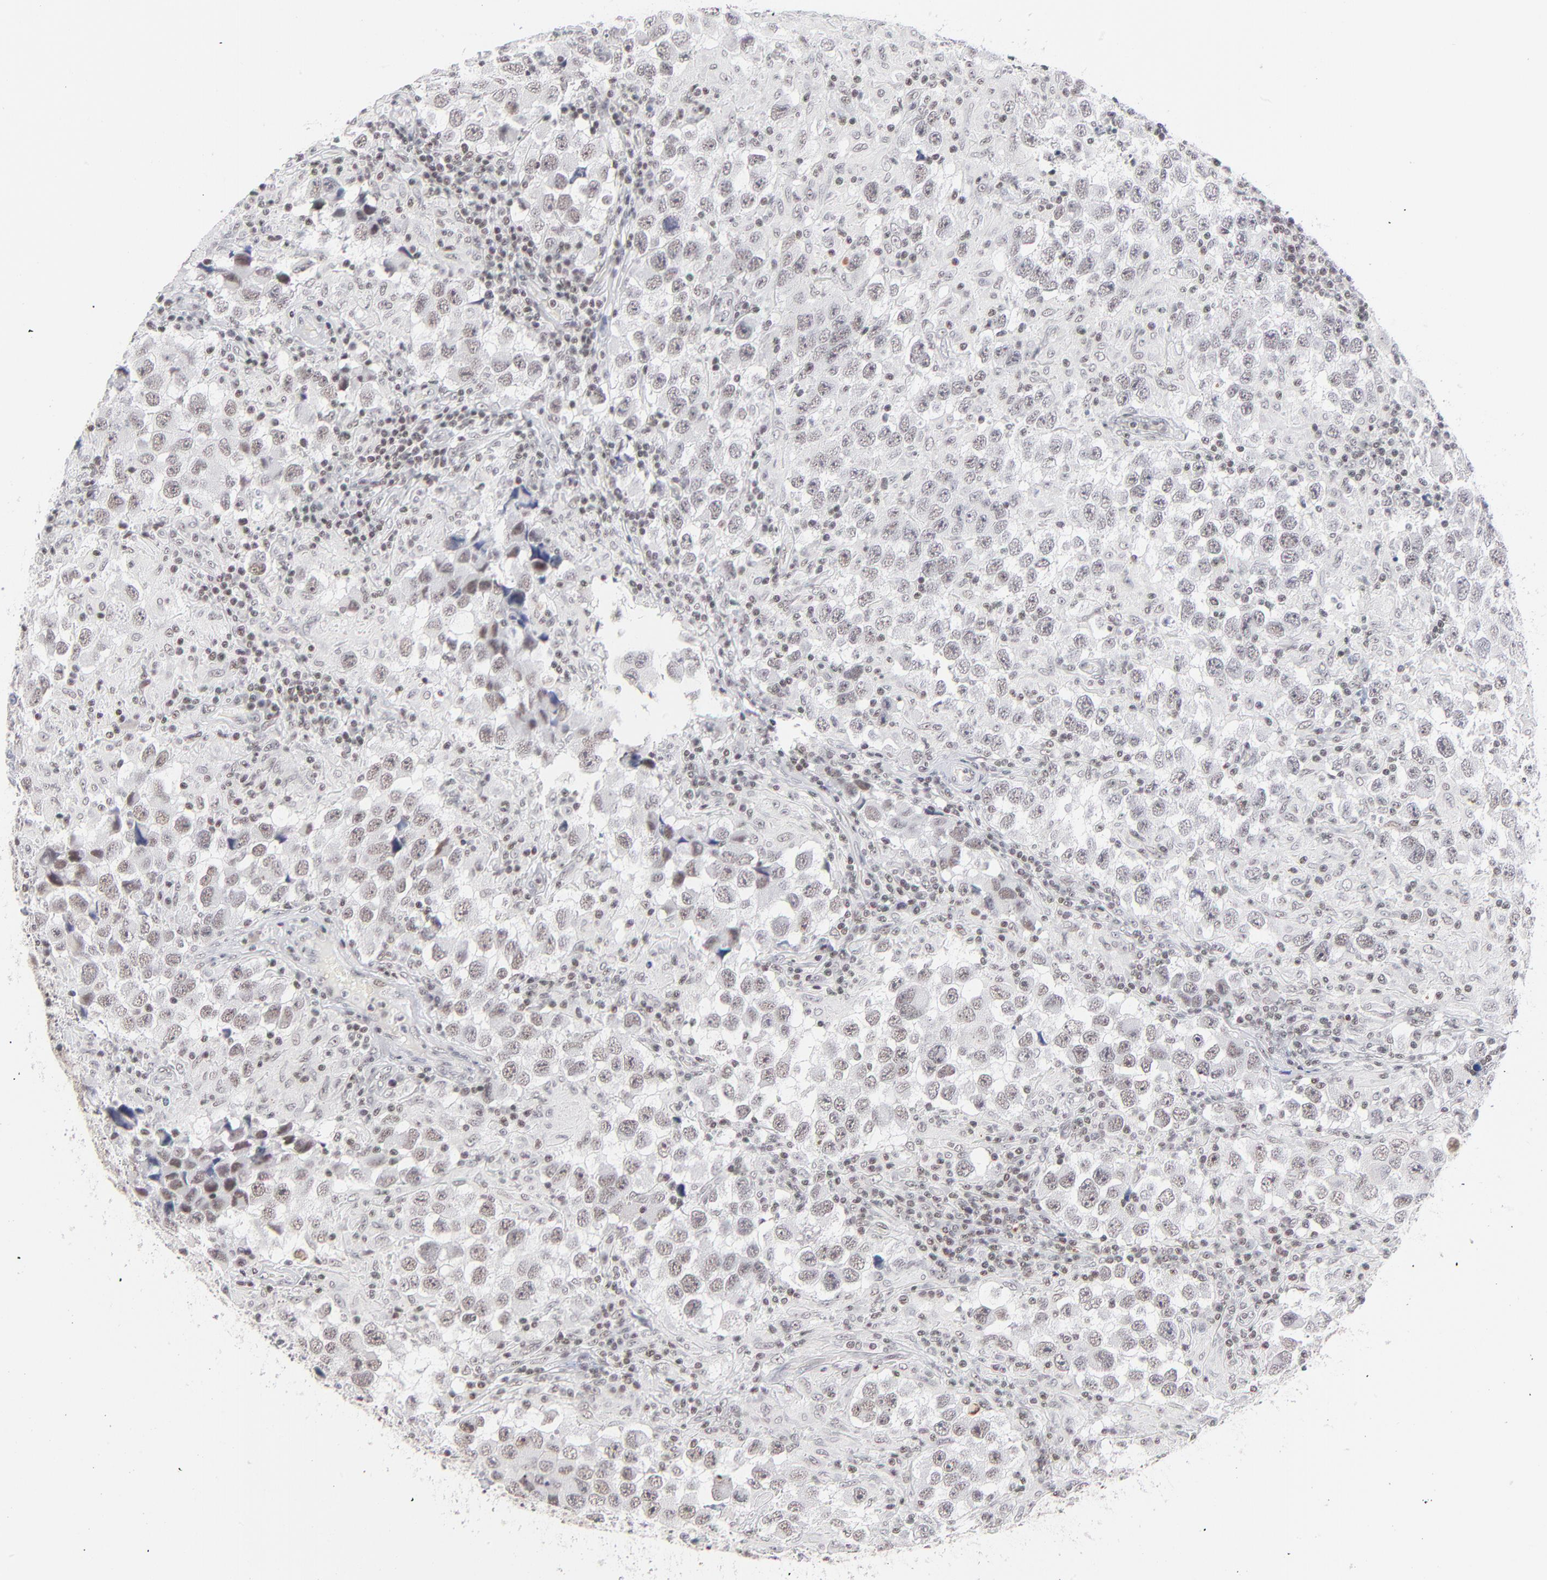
{"staining": {"intensity": "weak", "quantity": "25%-75%", "location": "nuclear"}, "tissue": "testis cancer", "cell_type": "Tumor cells", "image_type": "cancer", "snomed": [{"axis": "morphology", "description": "Carcinoma, Embryonal, NOS"}, {"axis": "topography", "description": "Testis"}], "caption": "High-magnification brightfield microscopy of testis cancer (embryonal carcinoma) stained with DAB (3,3'-diaminobenzidine) (brown) and counterstained with hematoxylin (blue). tumor cells exhibit weak nuclear expression is appreciated in about25%-75% of cells.", "gene": "ZNF143", "patient": {"sex": "male", "age": 21}}